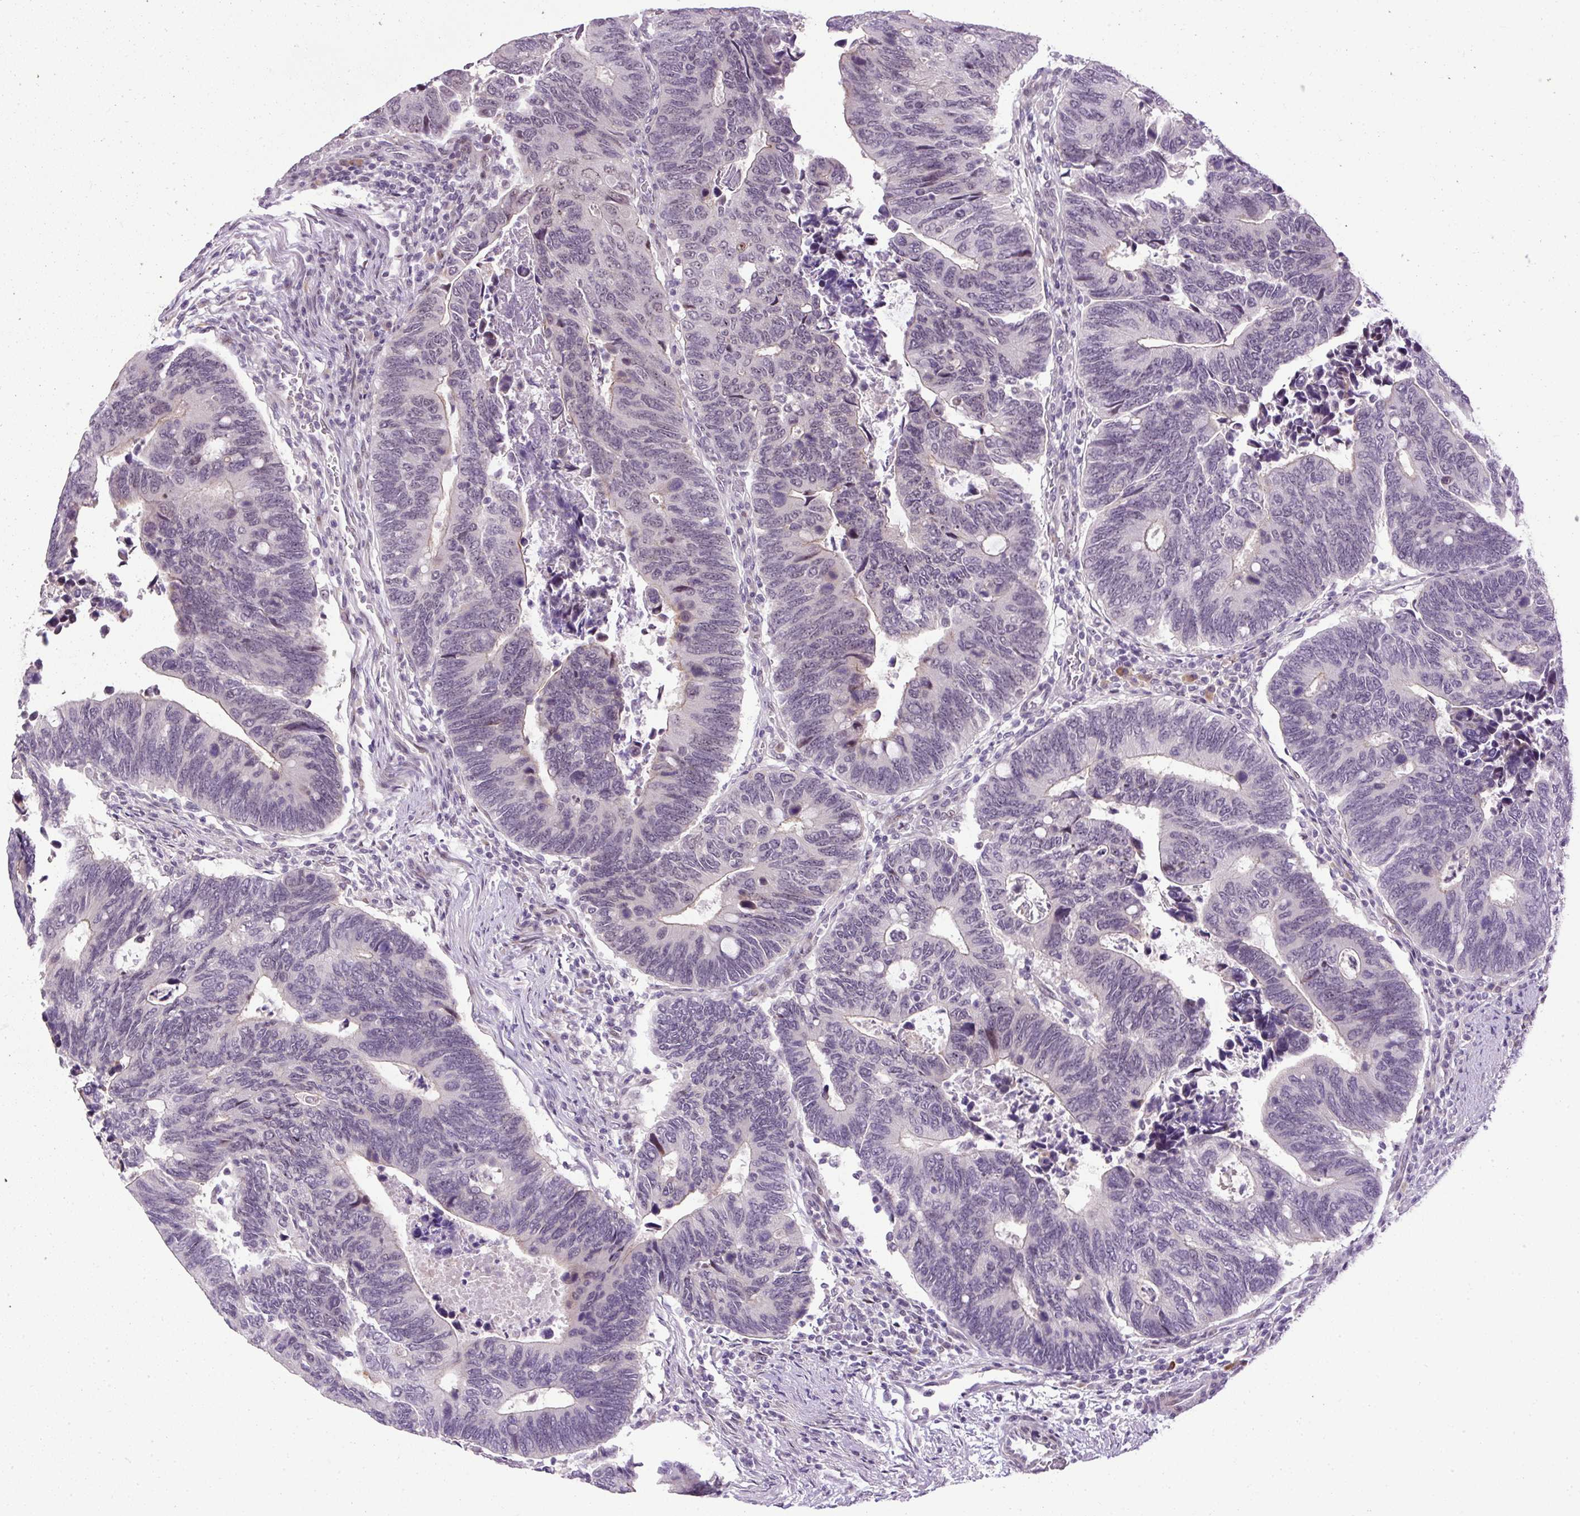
{"staining": {"intensity": "moderate", "quantity": "<25%", "location": "nuclear"}, "tissue": "colorectal cancer", "cell_type": "Tumor cells", "image_type": "cancer", "snomed": [{"axis": "morphology", "description": "Adenocarcinoma, NOS"}, {"axis": "topography", "description": "Colon"}], "caption": "Immunohistochemistry (IHC) of human colorectal adenocarcinoma exhibits low levels of moderate nuclear staining in about <25% of tumor cells. (Brightfield microscopy of DAB IHC at high magnification).", "gene": "ARHGEF18", "patient": {"sex": "male", "age": 87}}